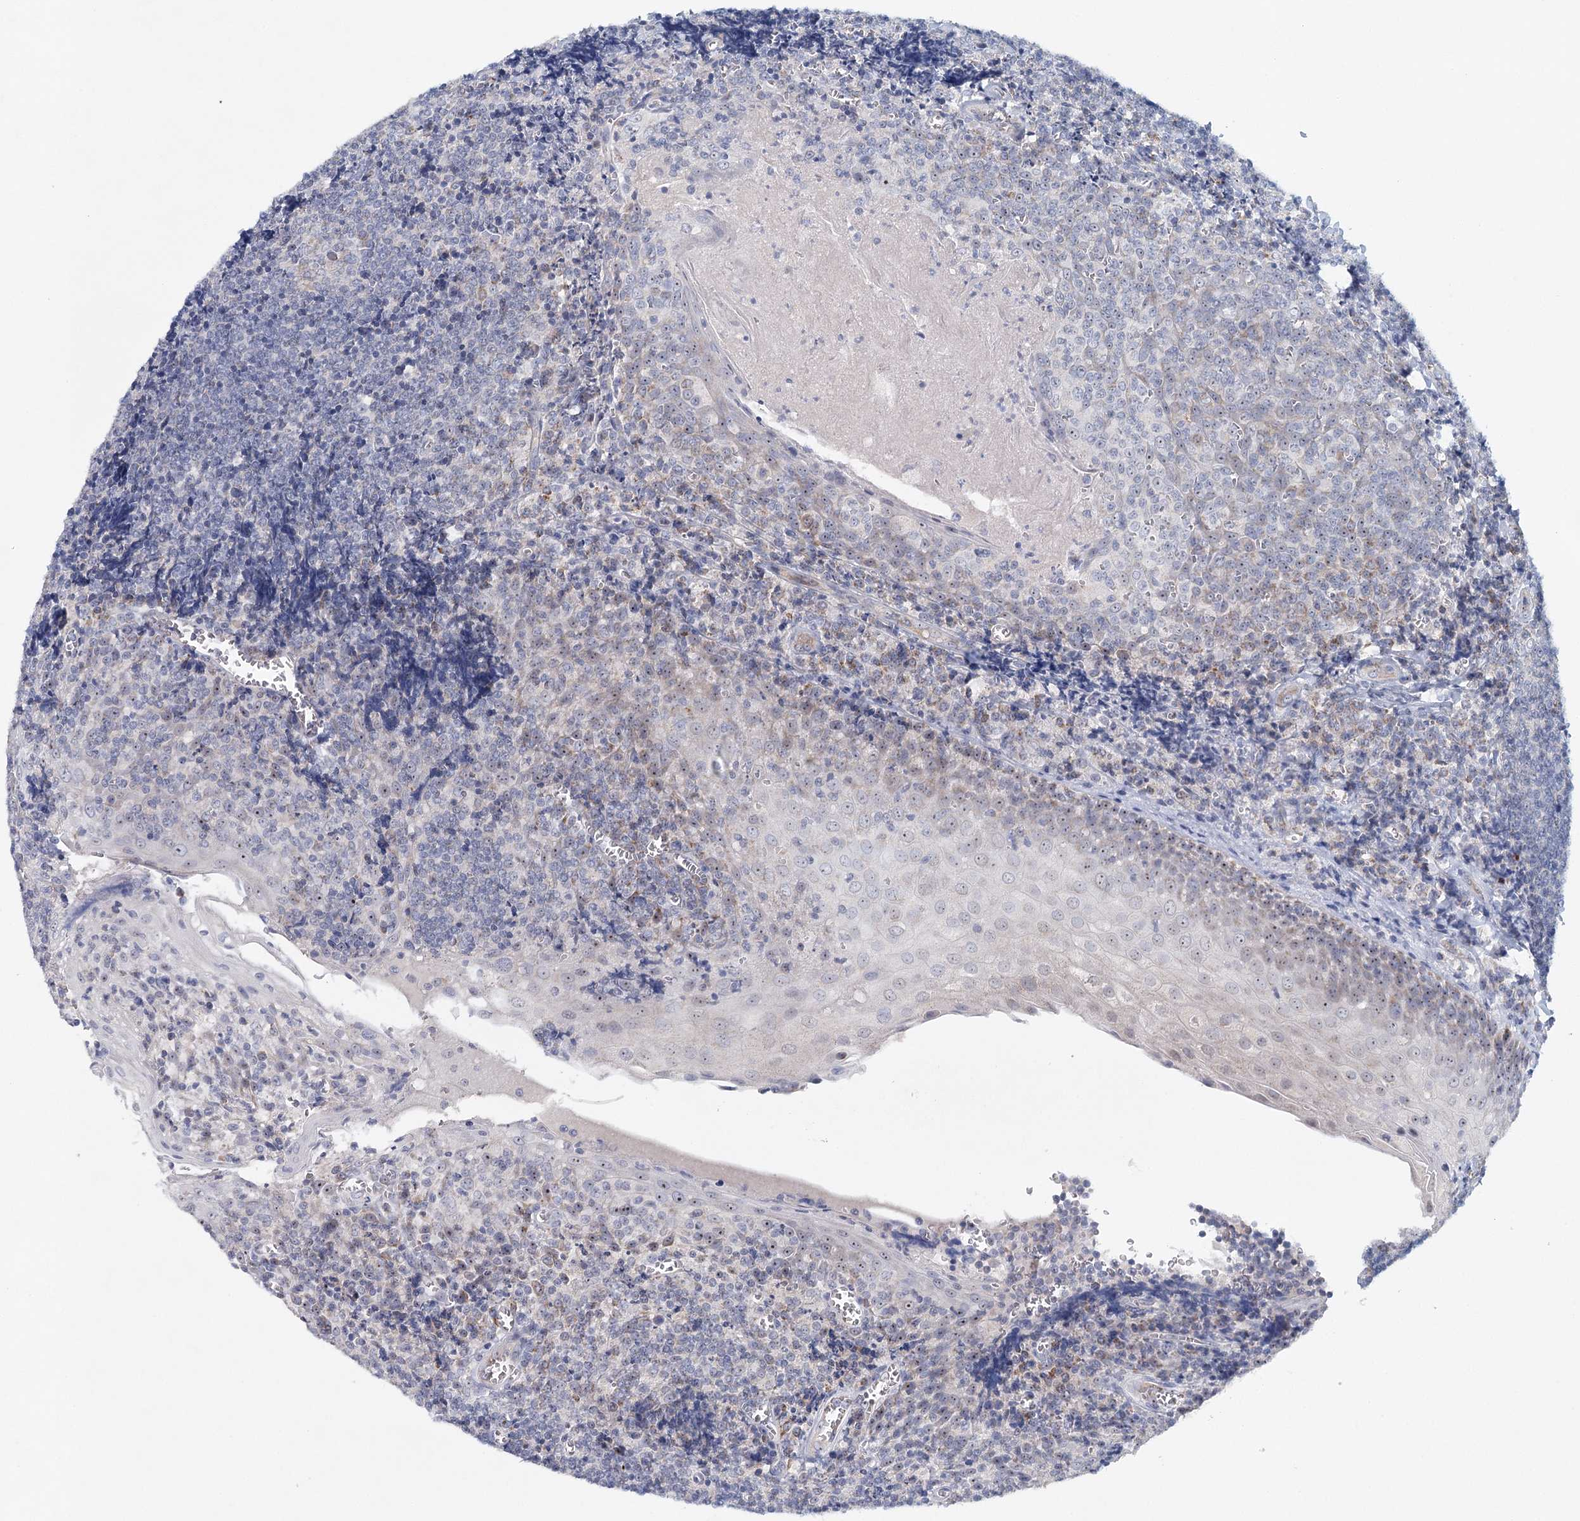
{"staining": {"intensity": "negative", "quantity": "none", "location": "none"}, "tissue": "tonsil", "cell_type": "Germinal center cells", "image_type": "normal", "snomed": [{"axis": "morphology", "description": "Normal tissue, NOS"}, {"axis": "topography", "description": "Tonsil"}], "caption": "An image of human tonsil is negative for staining in germinal center cells. (DAB immunohistochemistry visualized using brightfield microscopy, high magnification).", "gene": "RBM43", "patient": {"sex": "male", "age": 27}}